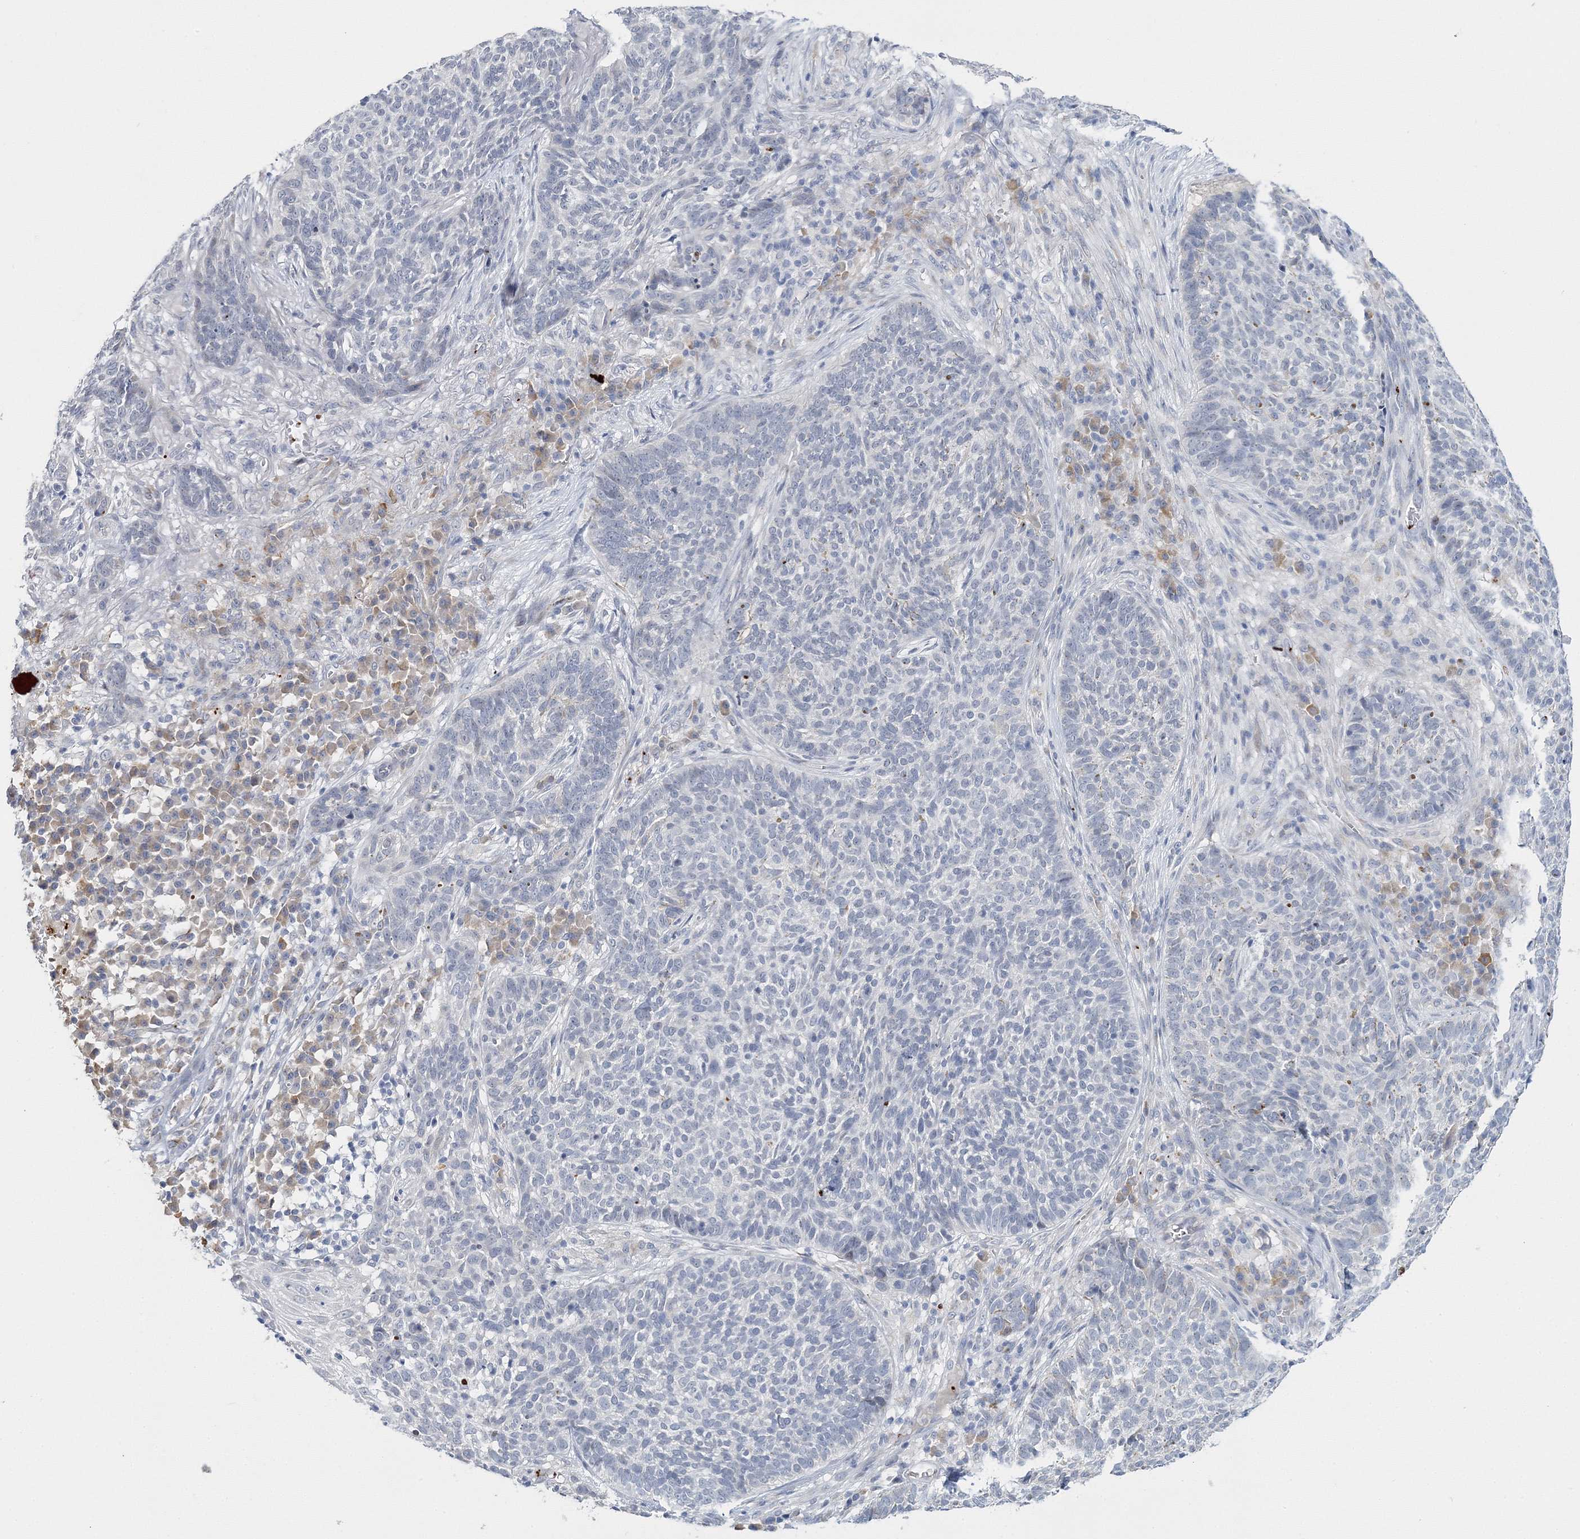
{"staining": {"intensity": "negative", "quantity": "none", "location": "none"}, "tissue": "skin cancer", "cell_type": "Tumor cells", "image_type": "cancer", "snomed": [{"axis": "morphology", "description": "Basal cell carcinoma"}, {"axis": "topography", "description": "Skin"}], "caption": "Tumor cells show no significant staining in skin basal cell carcinoma. Nuclei are stained in blue.", "gene": "MYOZ2", "patient": {"sex": "male", "age": 85}}